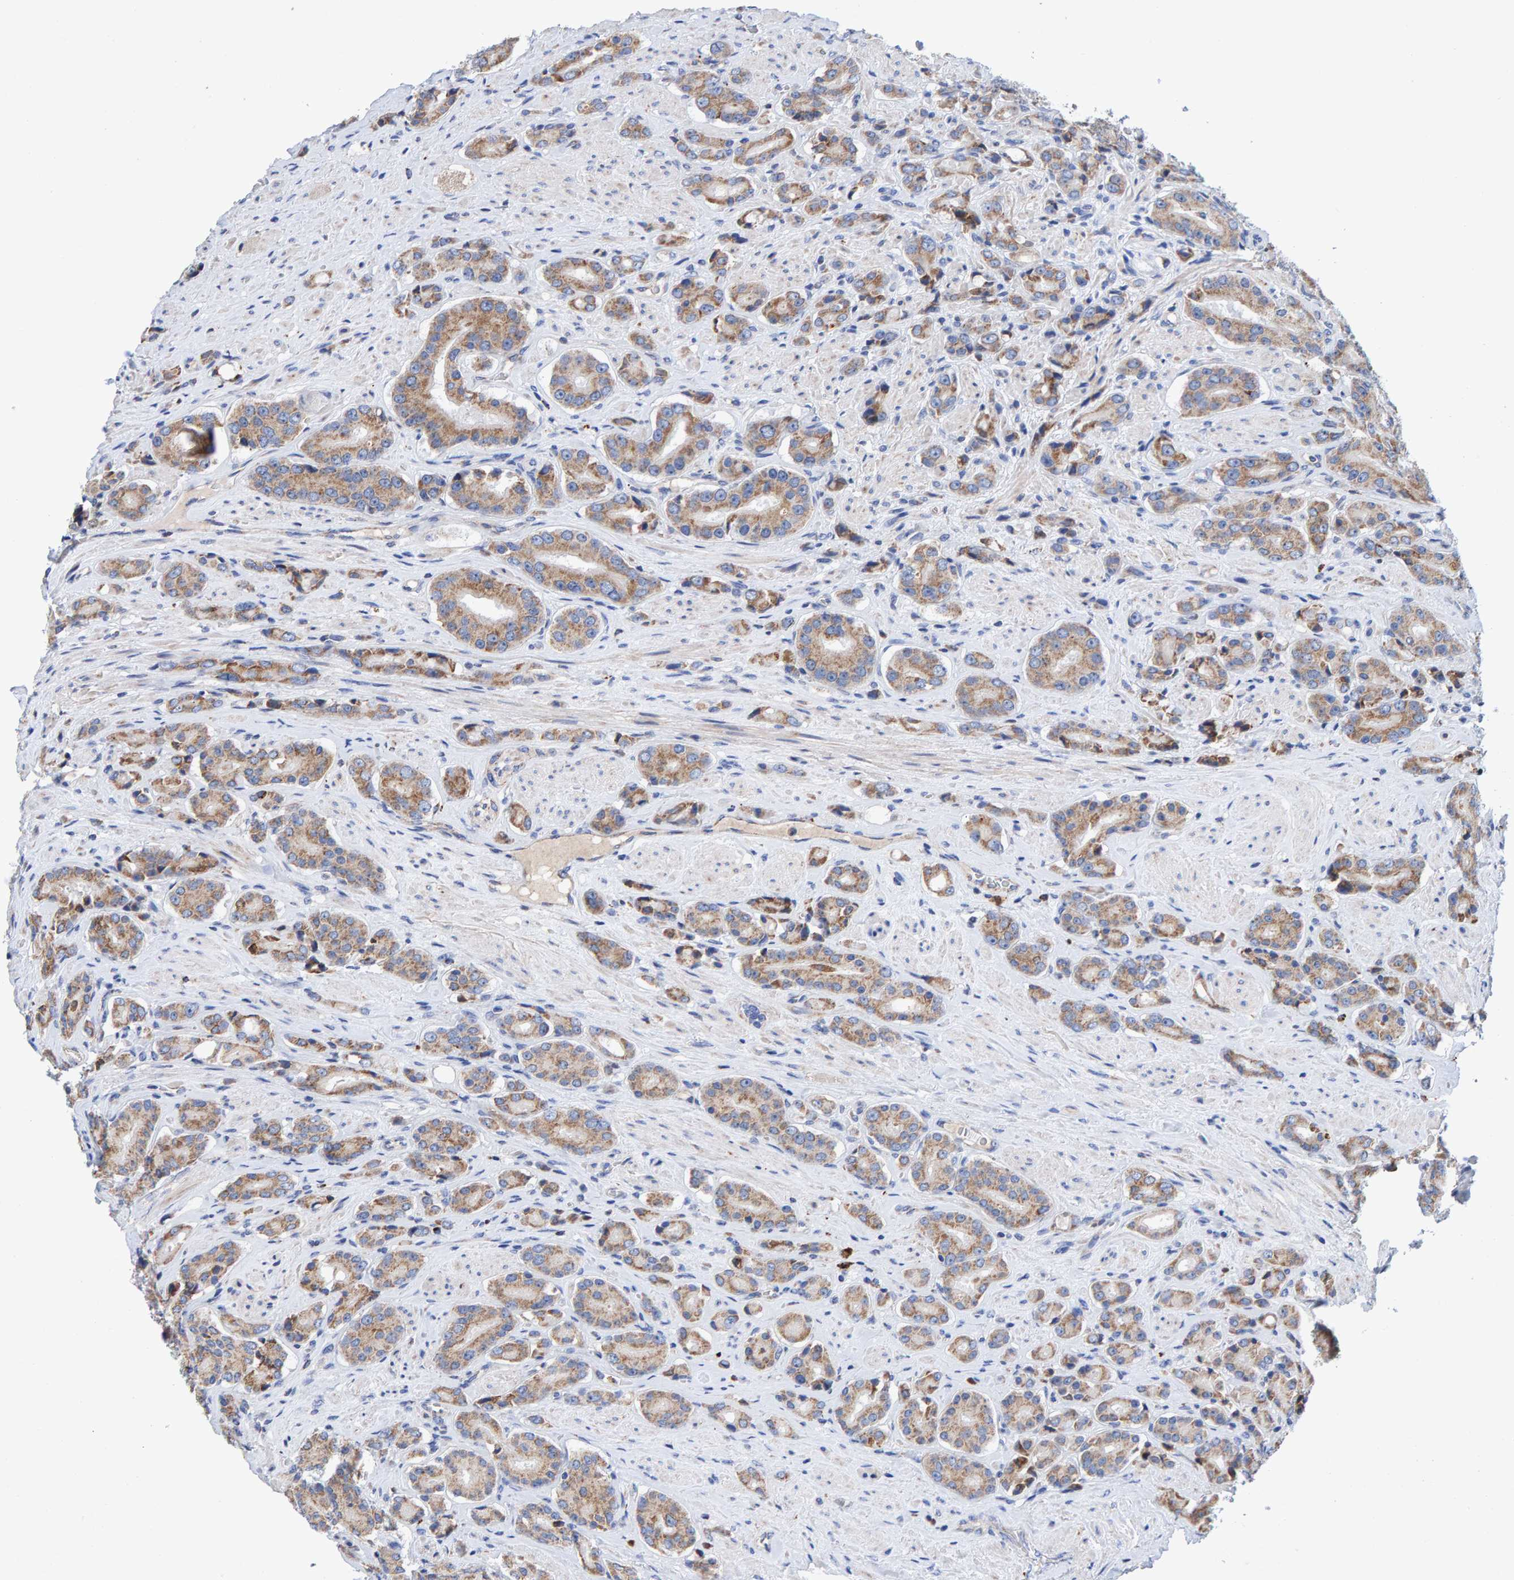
{"staining": {"intensity": "moderate", "quantity": ">75%", "location": "cytoplasmic/membranous"}, "tissue": "prostate cancer", "cell_type": "Tumor cells", "image_type": "cancer", "snomed": [{"axis": "morphology", "description": "Adenocarcinoma, High grade"}, {"axis": "topography", "description": "Prostate"}], "caption": "Immunohistochemistry (IHC) of high-grade adenocarcinoma (prostate) reveals medium levels of moderate cytoplasmic/membranous positivity in about >75% of tumor cells.", "gene": "EFR3A", "patient": {"sex": "male", "age": 71}}